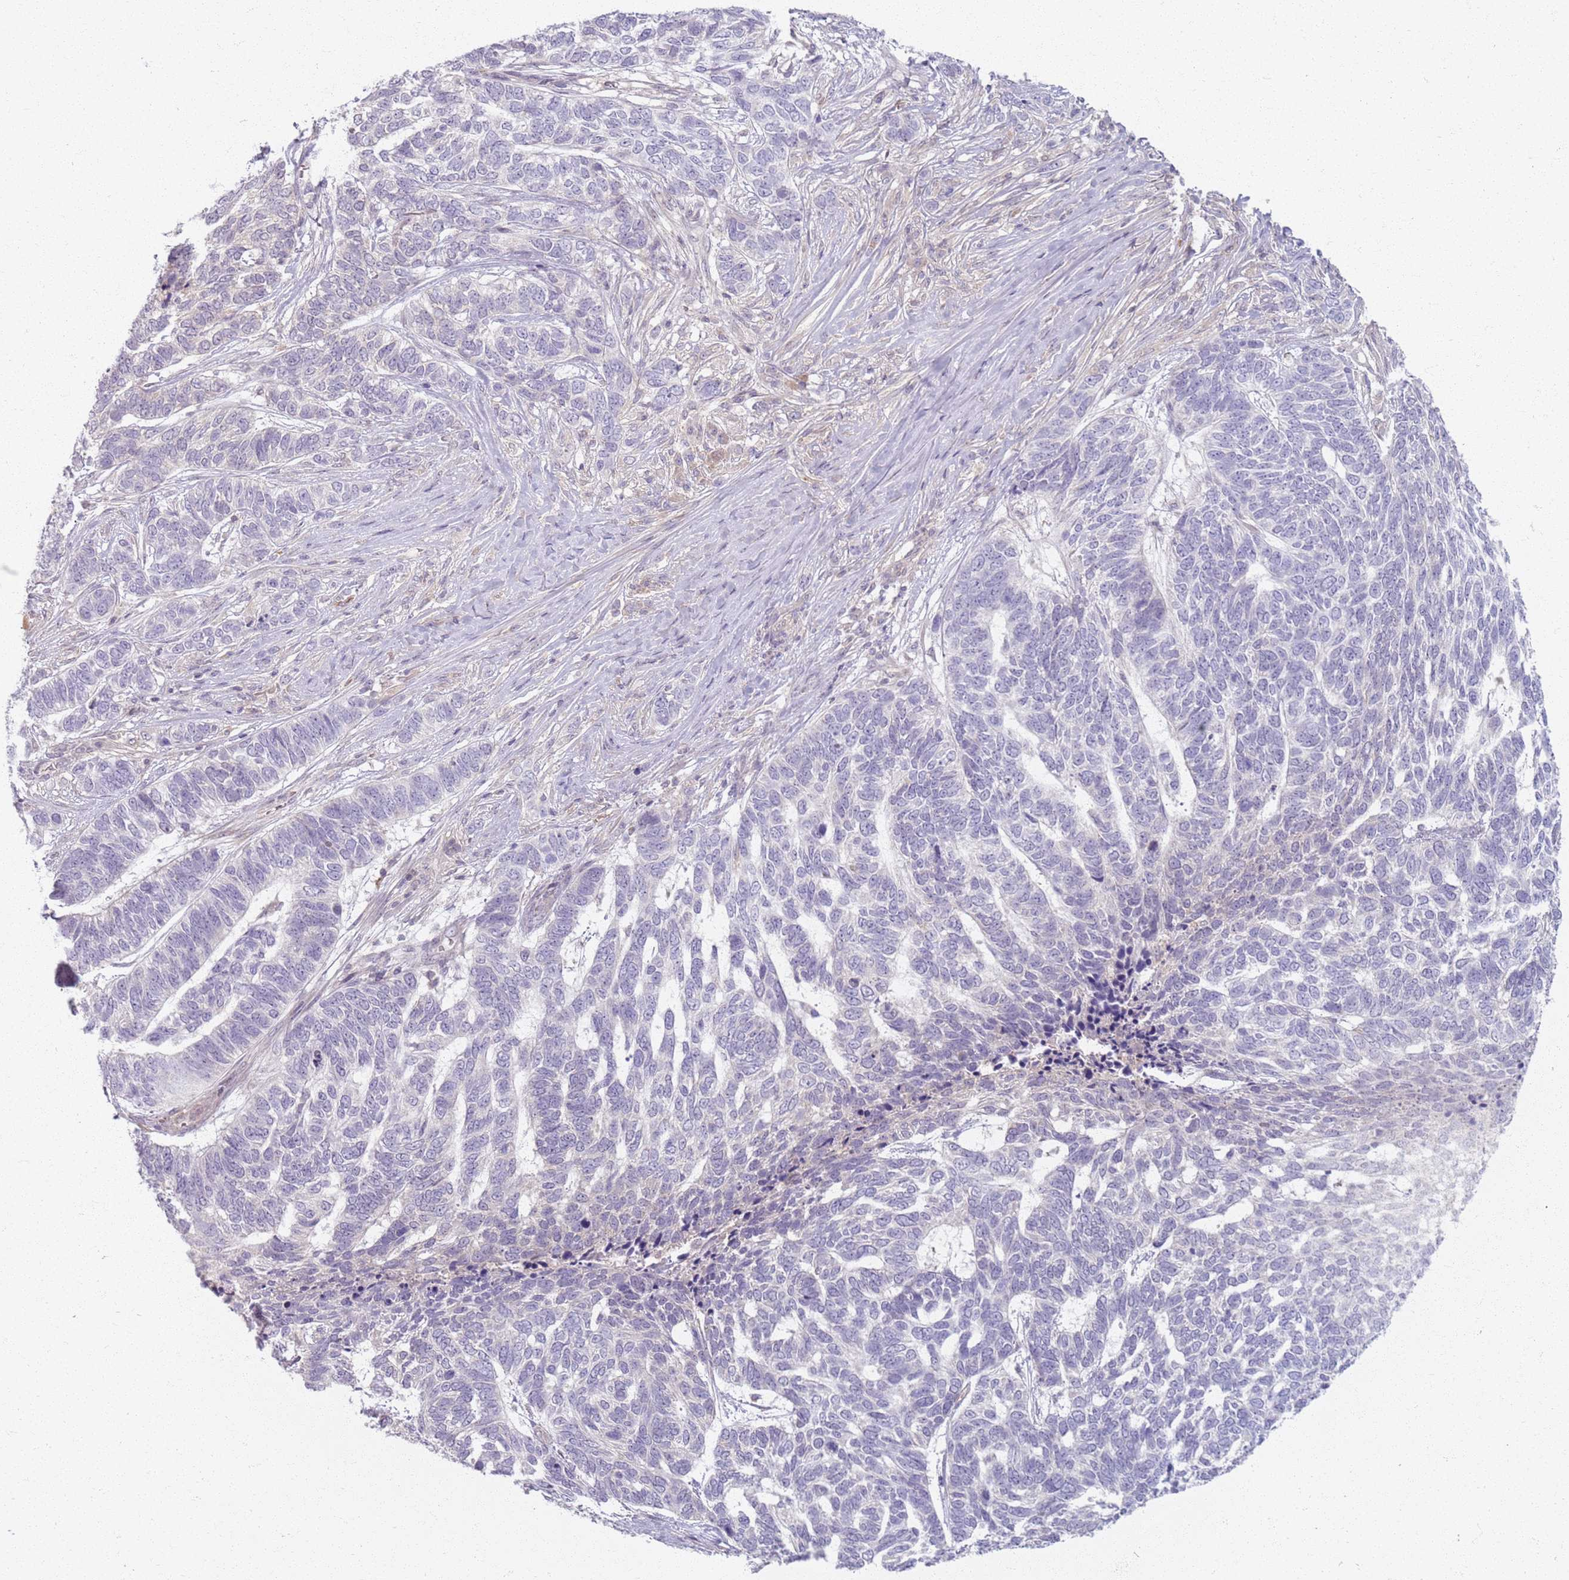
{"staining": {"intensity": "negative", "quantity": "none", "location": "none"}, "tissue": "skin cancer", "cell_type": "Tumor cells", "image_type": "cancer", "snomed": [{"axis": "morphology", "description": "Basal cell carcinoma"}, {"axis": "topography", "description": "Skin"}], "caption": "Tumor cells are negative for protein expression in human skin basal cell carcinoma.", "gene": "ZDHHC2", "patient": {"sex": "female", "age": 65}}